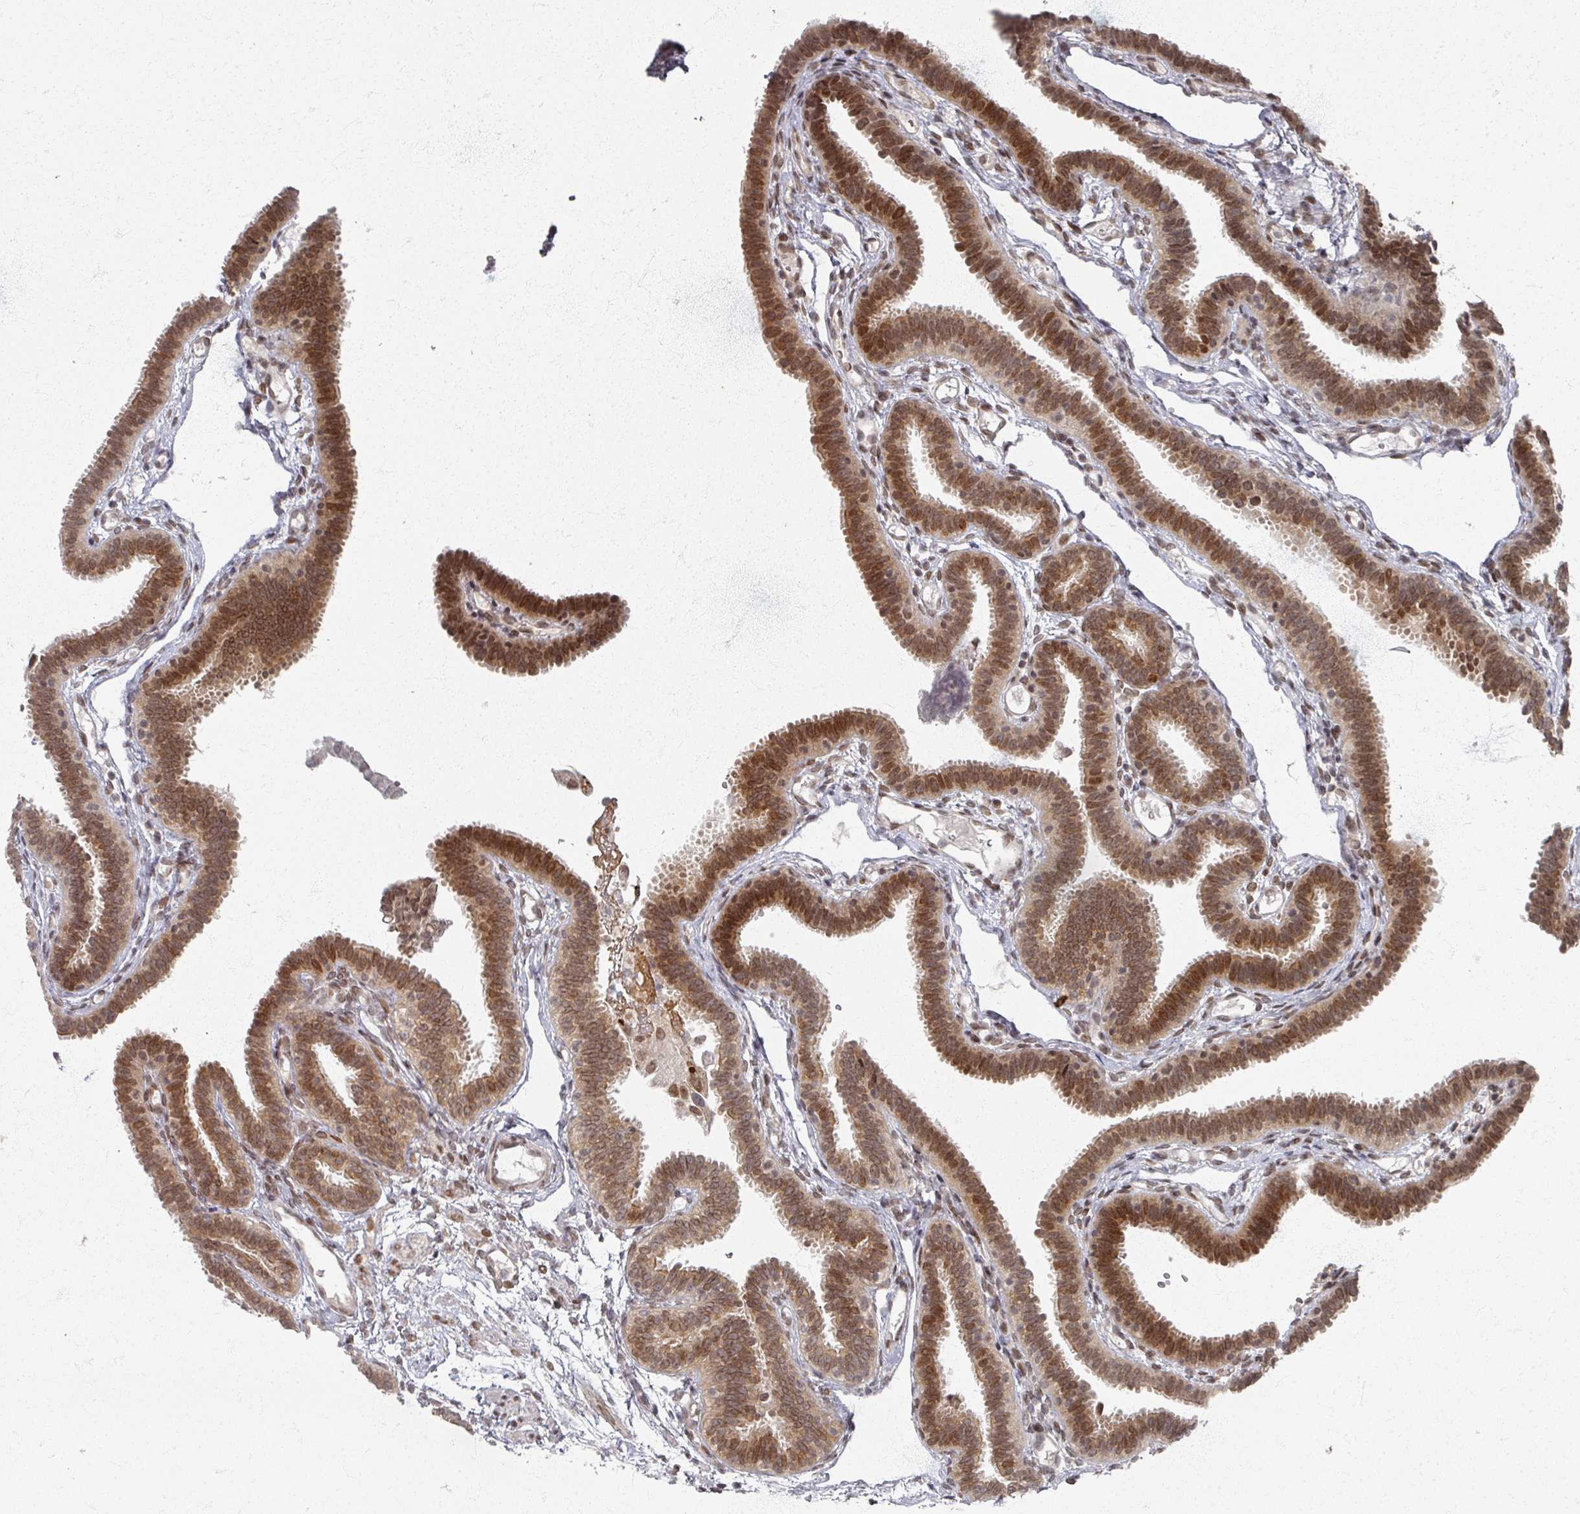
{"staining": {"intensity": "strong", "quantity": ">75%", "location": "cytoplasmic/membranous,nuclear"}, "tissue": "fallopian tube", "cell_type": "Glandular cells", "image_type": "normal", "snomed": [{"axis": "morphology", "description": "Normal tissue, NOS"}, {"axis": "topography", "description": "Fallopian tube"}], "caption": "Immunohistochemistry (IHC) image of normal fallopian tube: fallopian tube stained using IHC reveals high levels of strong protein expression localized specifically in the cytoplasmic/membranous,nuclear of glandular cells, appearing as a cytoplasmic/membranous,nuclear brown color.", "gene": "PSKH1", "patient": {"sex": "female", "age": 37}}